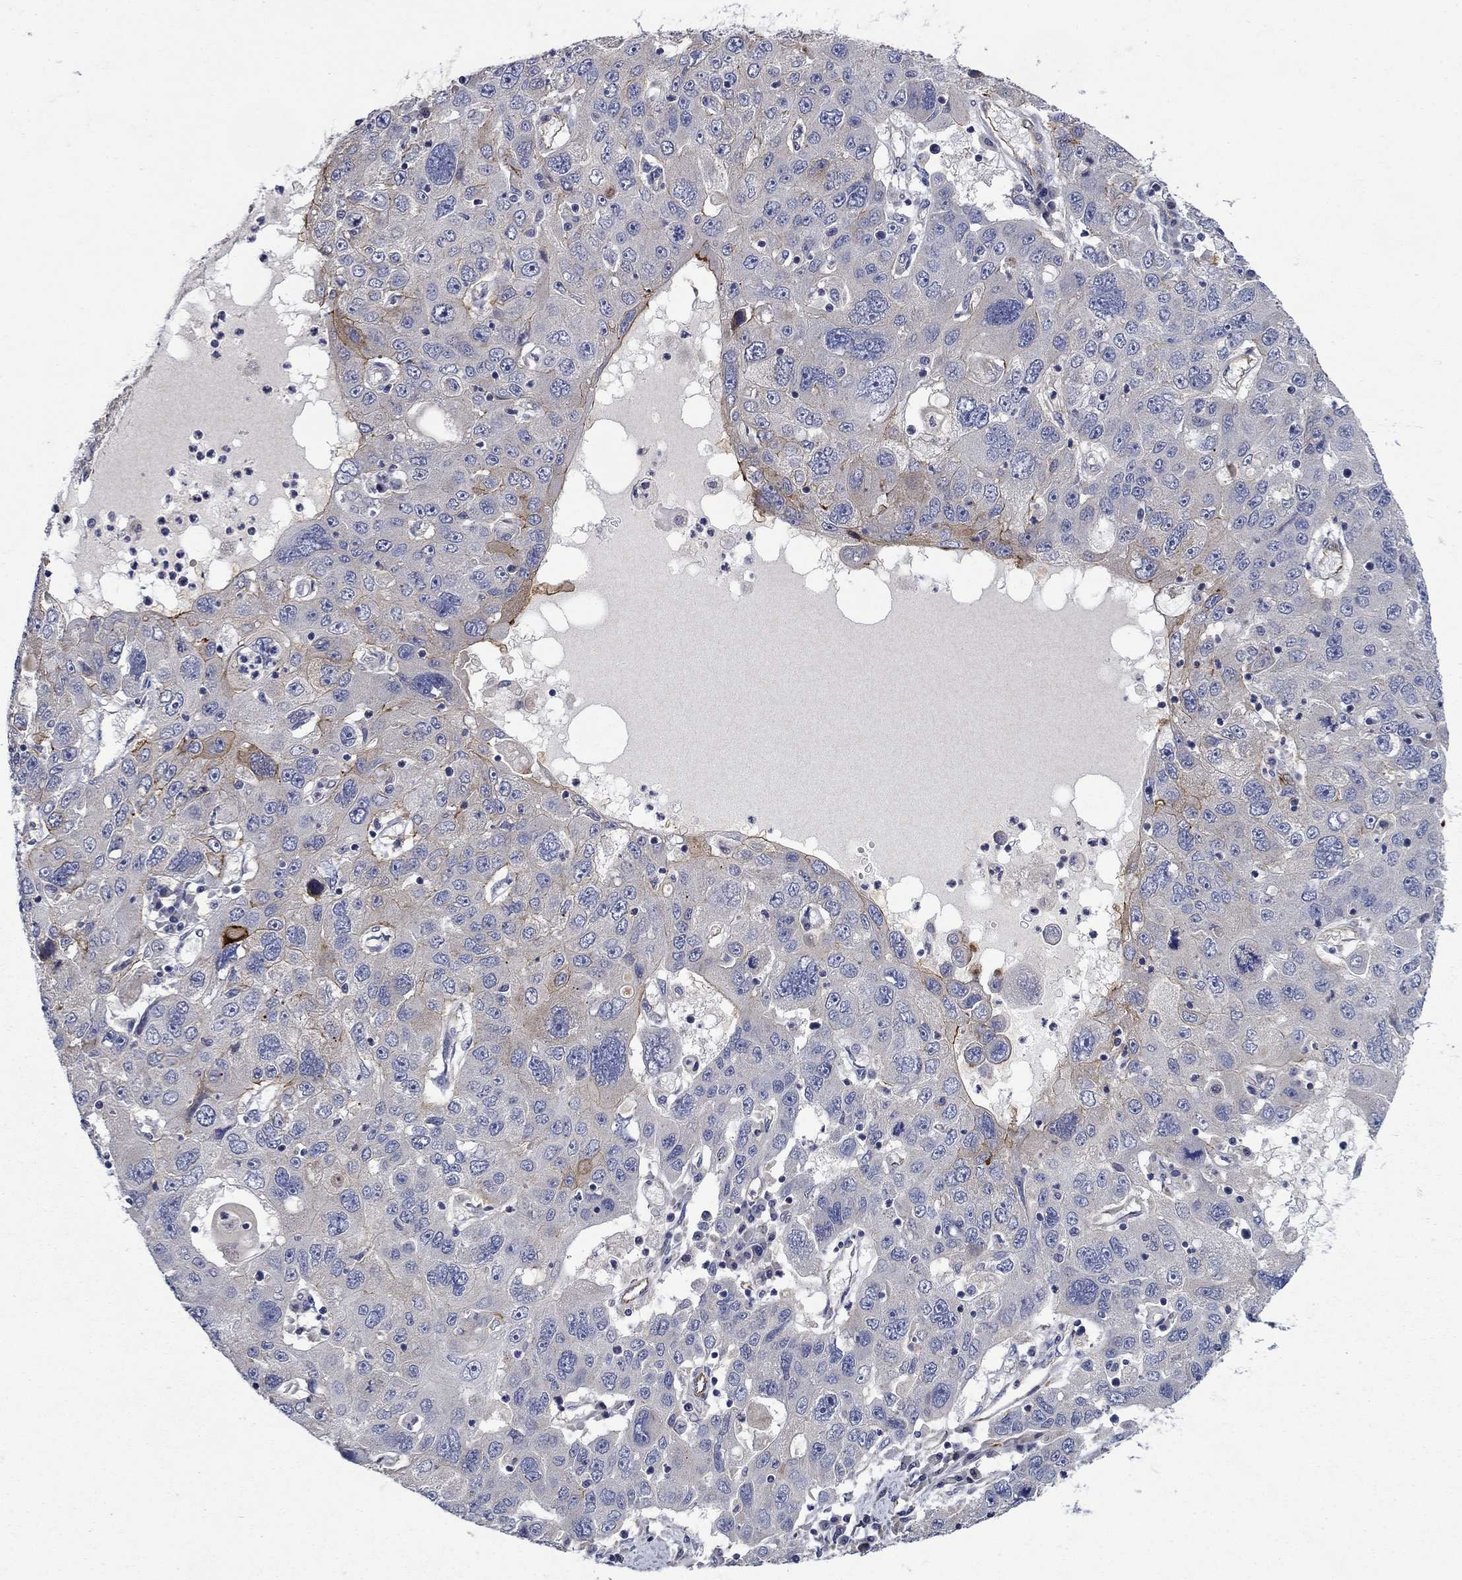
{"staining": {"intensity": "moderate", "quantity": "<25%", "location": "cytoplasmic/membranous"}, "tissue": "stomach cancer", "cell_type": "Tumor cells", "image_type": "cancer", "snomed": [{"axis": "morphology", "description": "Adenocarcinoma, NOS"}, {"axis": "topography", "description": "Stomach"}], "caption": "Tumor cells demonstrate low levels of moderate cytoplasmic/membranous expression in approximately <25% of cells in stomach cancer (adenocarcinoma). The staining was performed using DAB, with brown indicating positive protein expression. Nuclei are stained blue with hematoxylin.", "gene": "SLC7A1", "patient": {"sex": "male", "age": 56}}